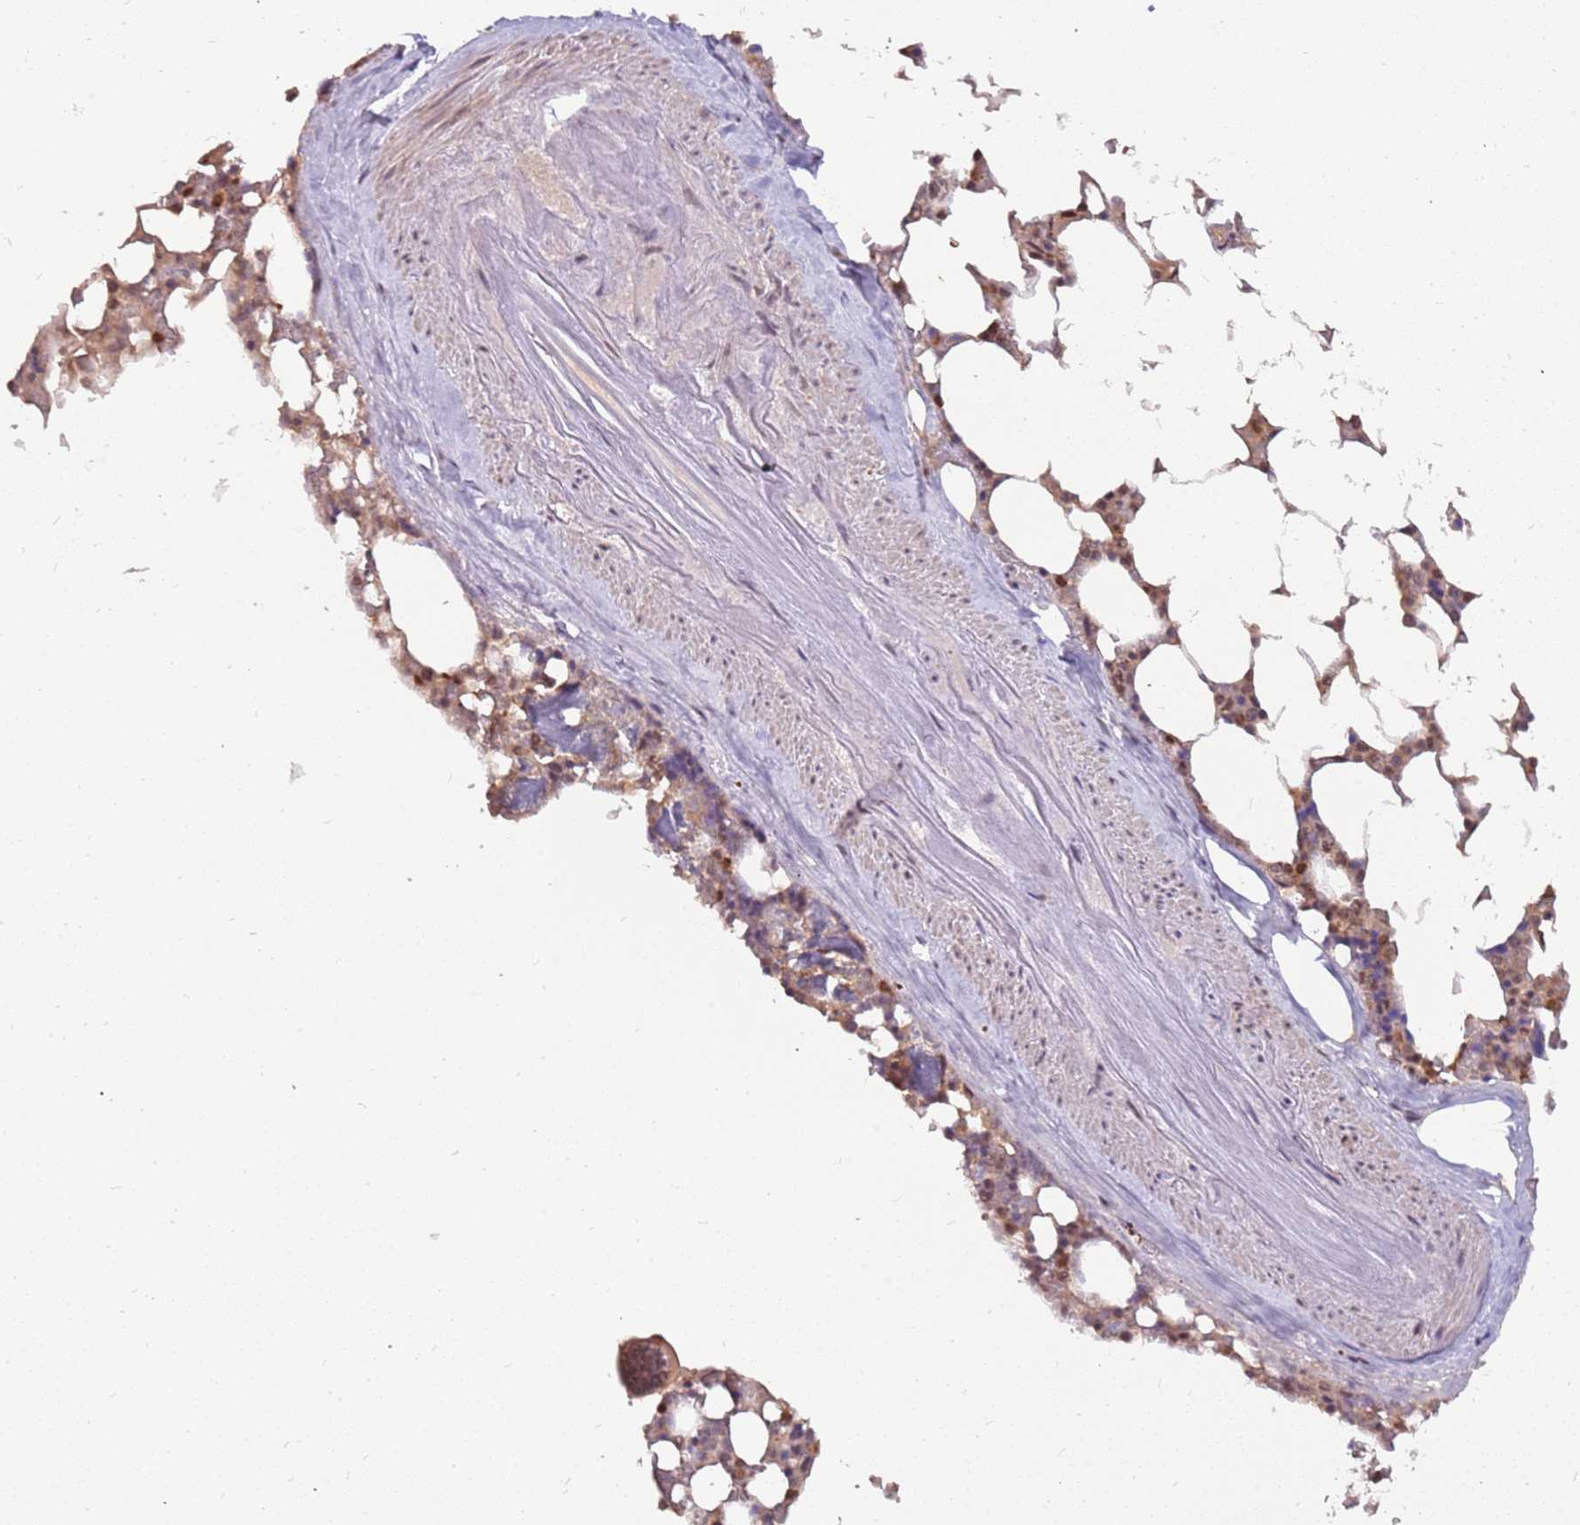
{"staining": {"intensity": "moderate", "quantity": "<25%", "location": "cytoplasmic/membranous,nuclear"}, "tissue": "bone marrow", "cell_type": "Hematopoietic cells", "image_type": "normal", "snomed": [{"axis": "morphology", "description": "Normal tissue, NOS"}, {"axis": "topography", "description": "Bone marrow"}], "caption": "Immunohistochemistry (IHC) of benign bone marrow exhibits low levels of moderate cytoplasmic/membranous,nuclear staining in approximately <25% of hematopoietic cells.", "gene": "GBP2", "patient": {"sex": "male", "age": 64}}